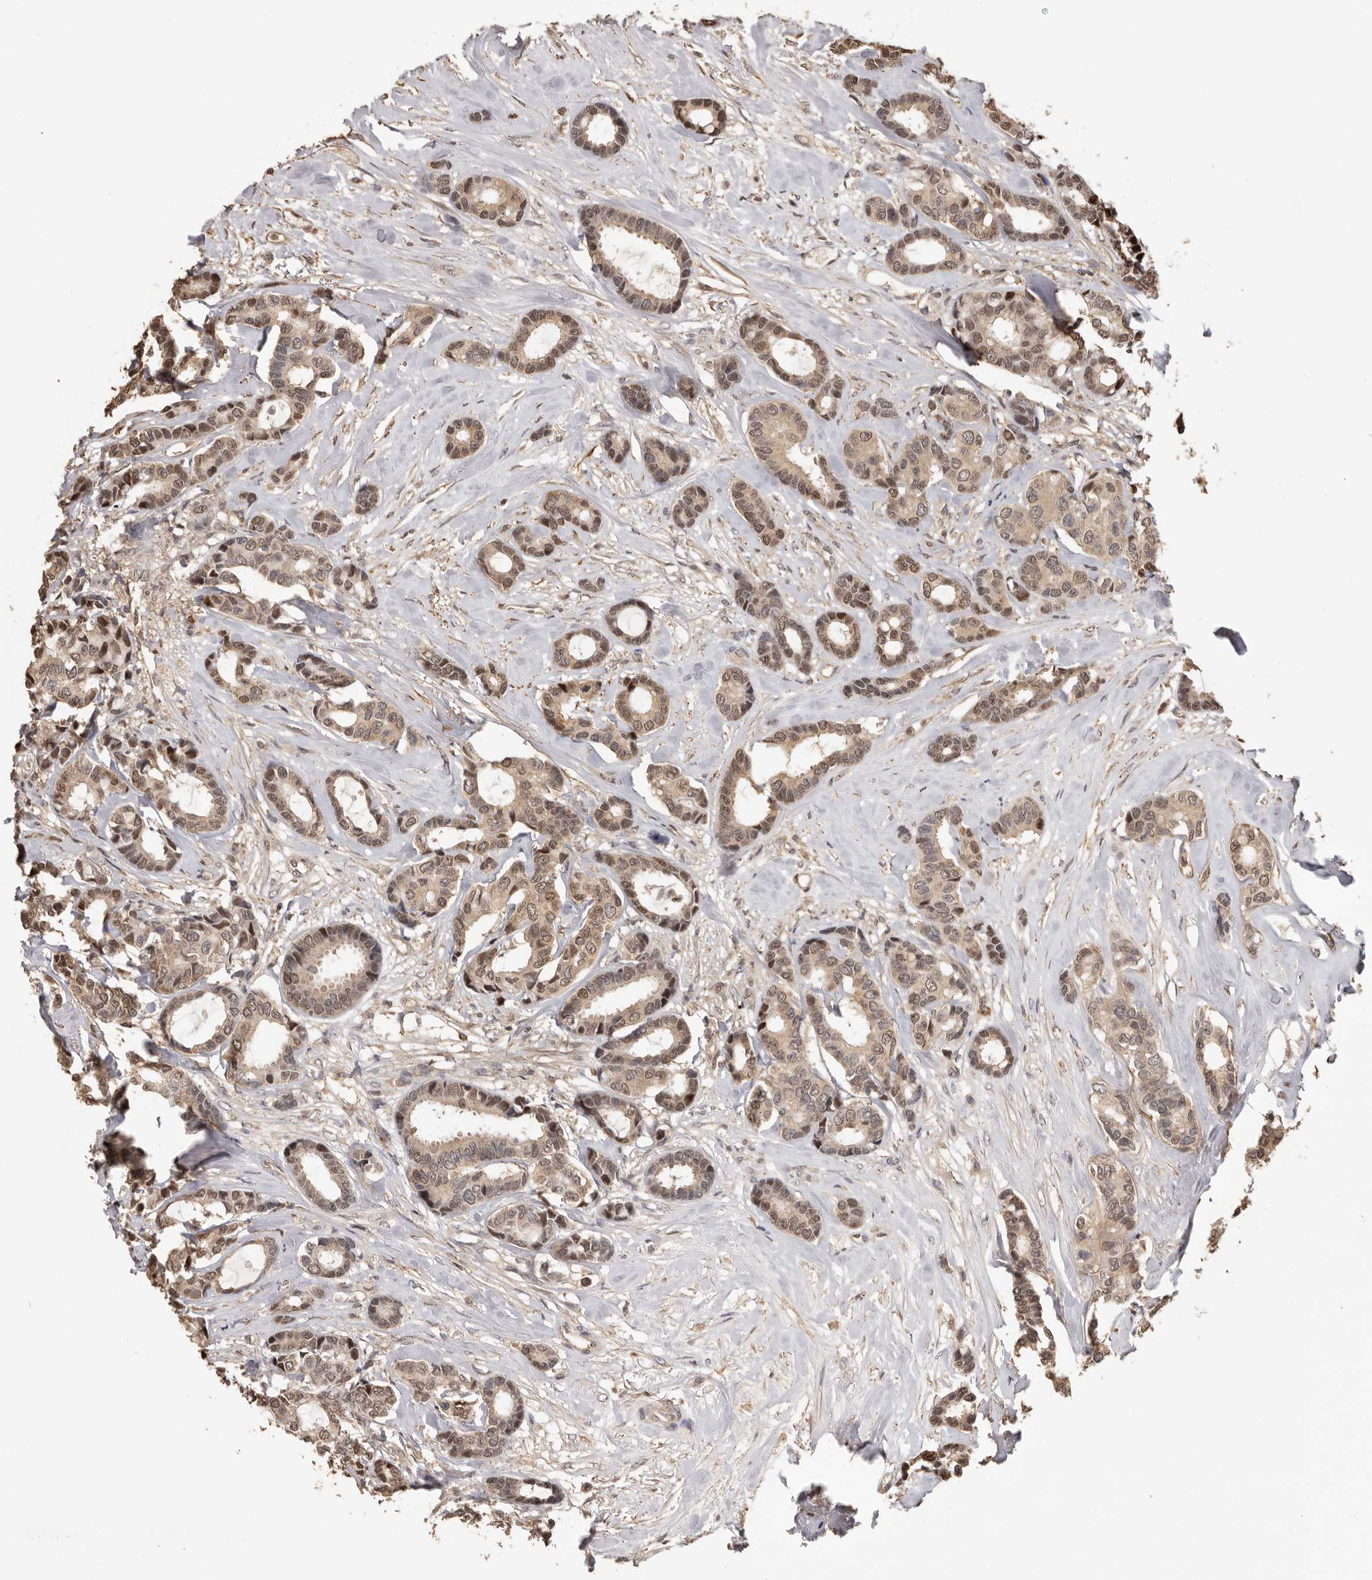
{"staining": {"intensity": "moderate", "quantity": ">75%", "location": "cytoplasmic/membranous,nuclear"}, "tissue": "breast cancer", "cell_type": "Tumor cells", "image_type": "cancer", "snomed": [{"axis": "morphology", "description": "Duct carcinoma"}, {"axis": "topography", "description": "Breast"}], "caption": "Human breast cancer (invasive ductal carcinoma) stained with a protein marker reveals moderate staining in tumor cells.", "gene": "KIF2B", "patient": {"sex": "female", "age": 87}}